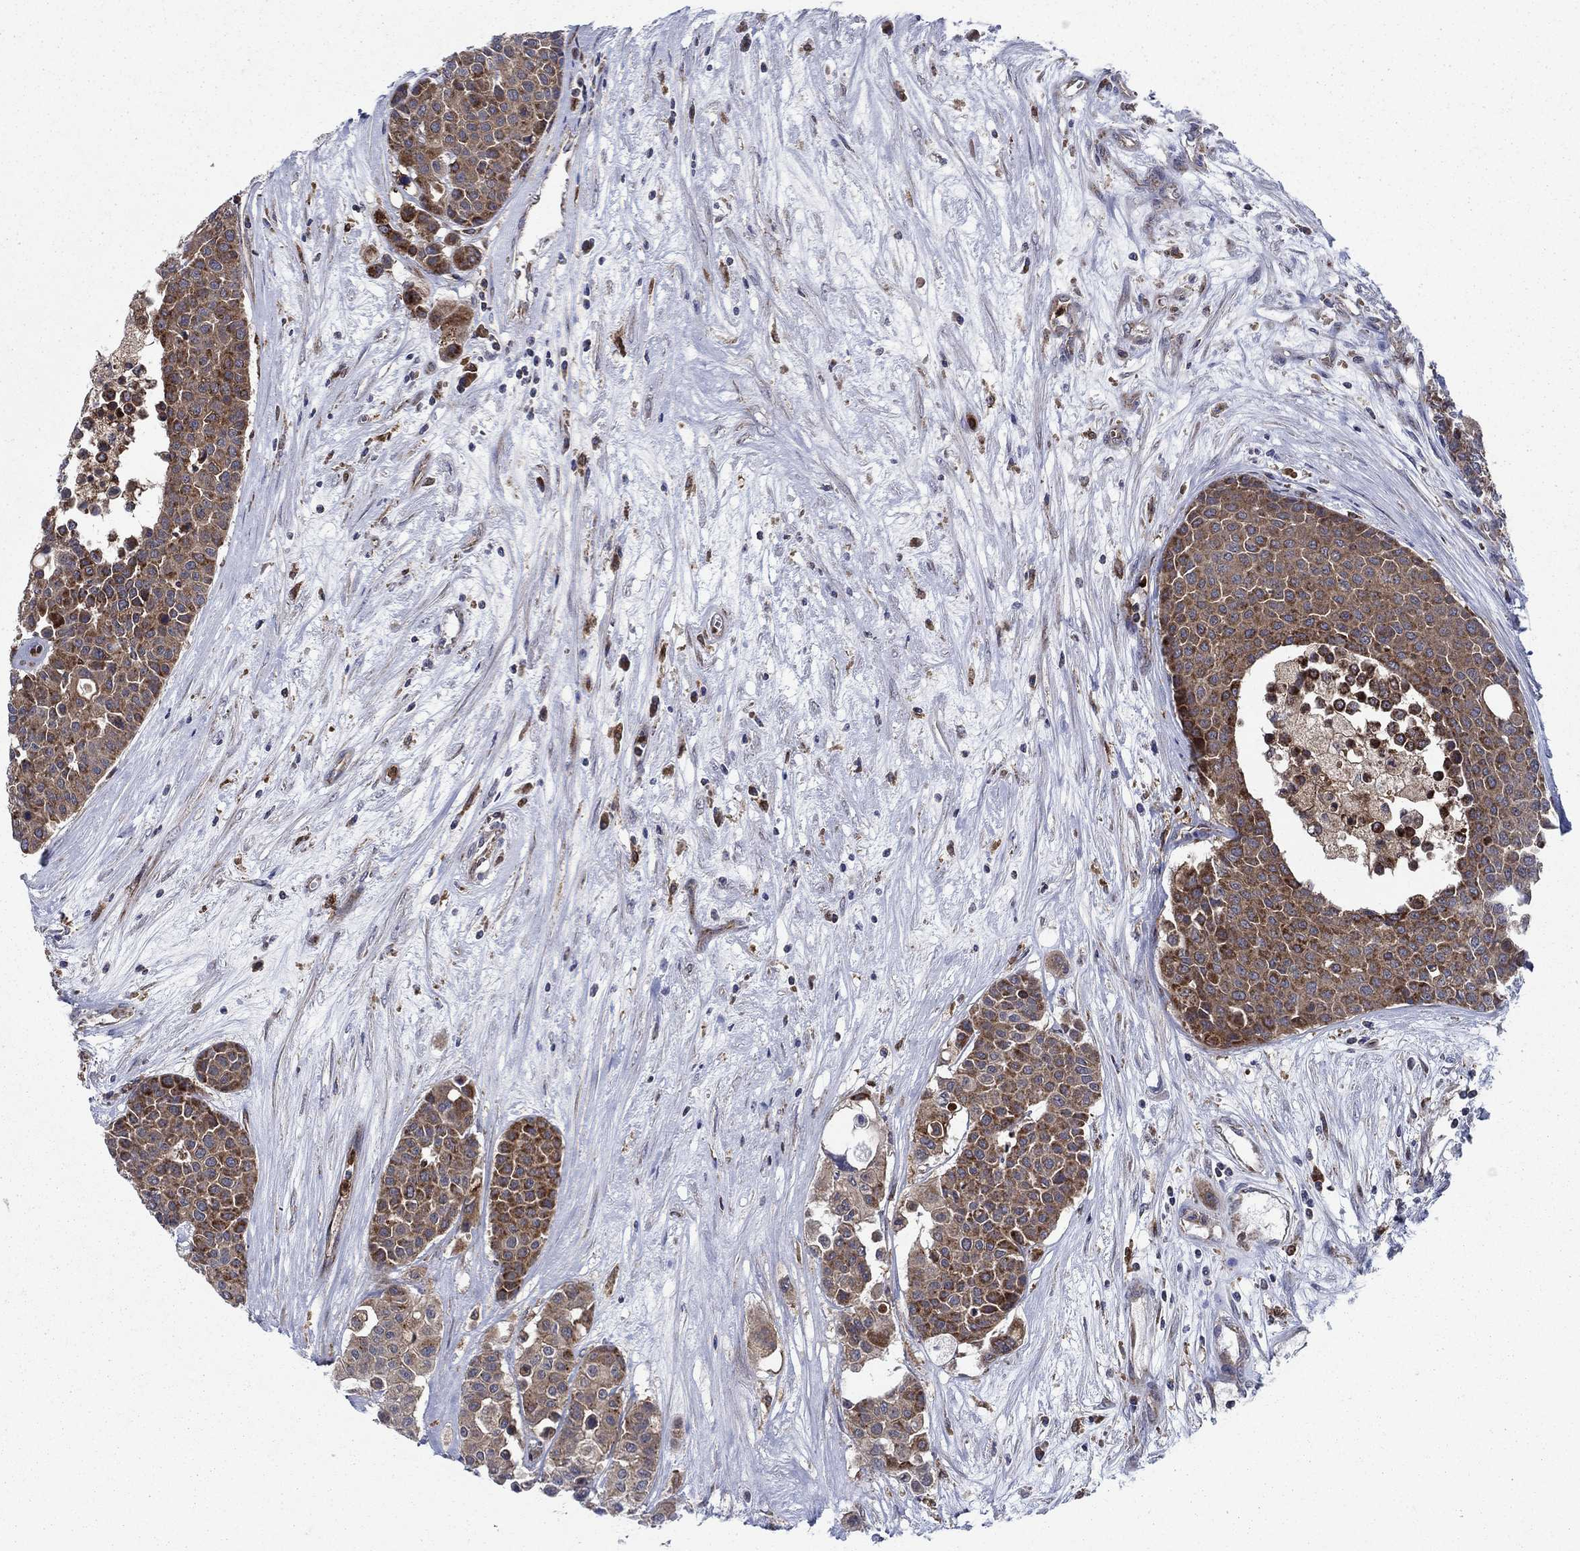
{"staining": {"intensity": "moderate", "quantity": ">75%", "location": "cytoplasmic/membranous"}, "tissue": "carcinoid", "cell_type": "Tumor cells", "image_type": "cancer", "snomed": [{"axis": "morphology", "description": "Carcinoid, malignant, NOS"}, {"axis": "topography", "description": "Colon"}], "caption": "High-power microscopy captured an immunohistochemistry histopathology image of carcinoid, revealing moderate cytoplasmic/membranous positivity in approximately >75% of tumor cells.", "gene": "RNF19B", "patient": {"sex": "male", "age": 81}}